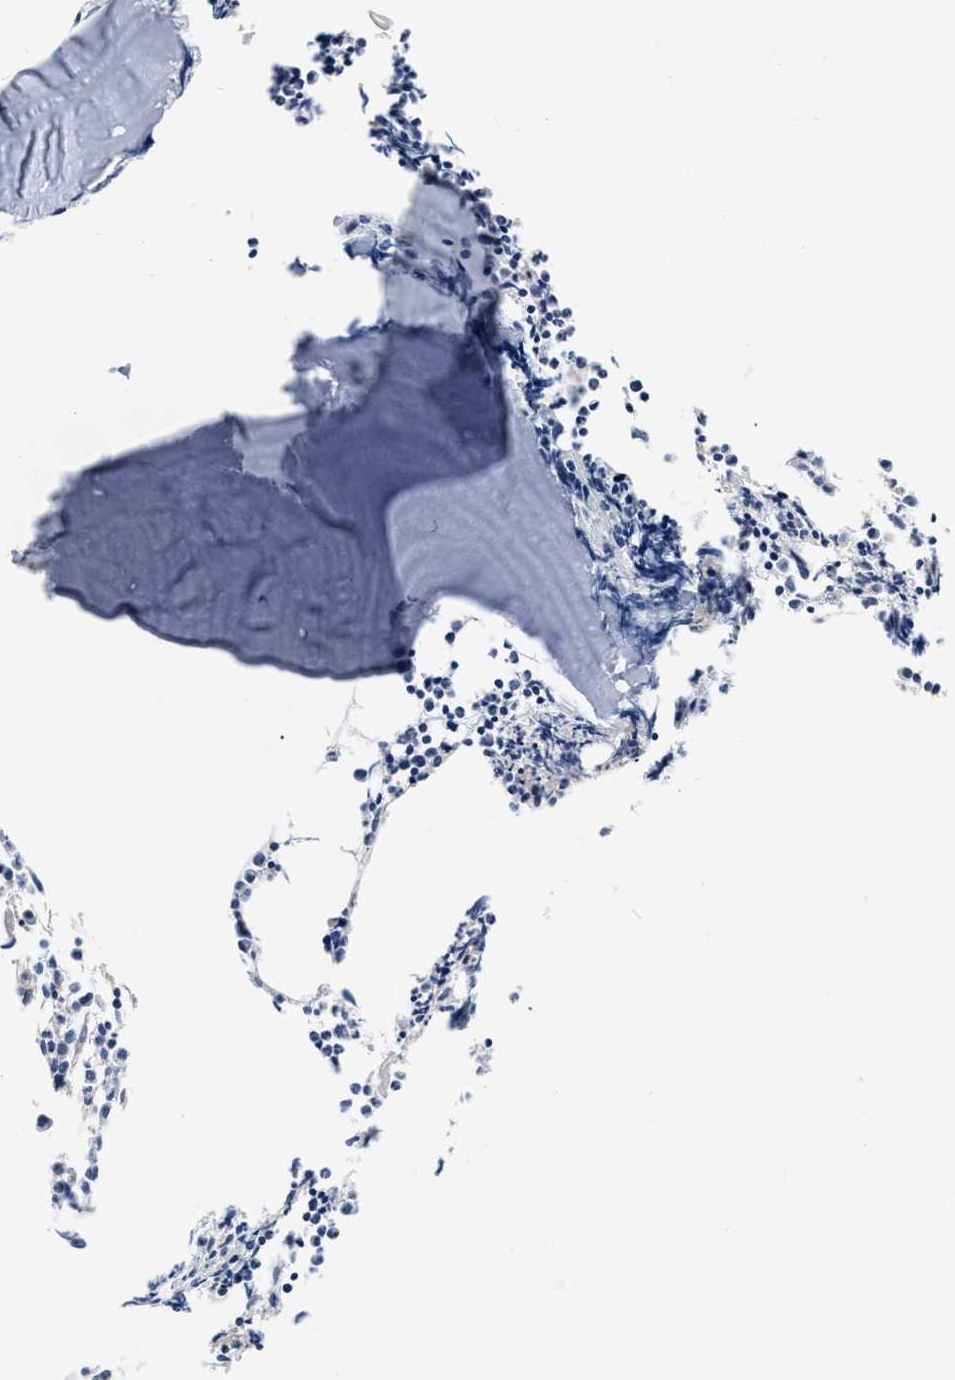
{"staining": {"intensity": "negative", "quantity": "none", "location": "none"}, "tissue": "bone marrow", "cell_type": "Hematopoietic cells", "image_type": "normal", "snomed": [{"axis": "morphology", "description": "Normal tissue, NOS"}, {"axis": "morphology", "description": "Inflammation, NOS"}, {"axis": "topography", "description": "Bone marrow"}], "caption": "DAB (3,3'-diaminobenzidine) immunohistochemical staining of benign human bone marrow reveals no significant staining in hematopoietic cells. (Brightfield microscopy of DAB (3,3'-diaminobenzidine) immunohistochemistry (IHC) at high magnification).", "gene": "DDX56", "patient": {"sex": "female", "age": 53}}